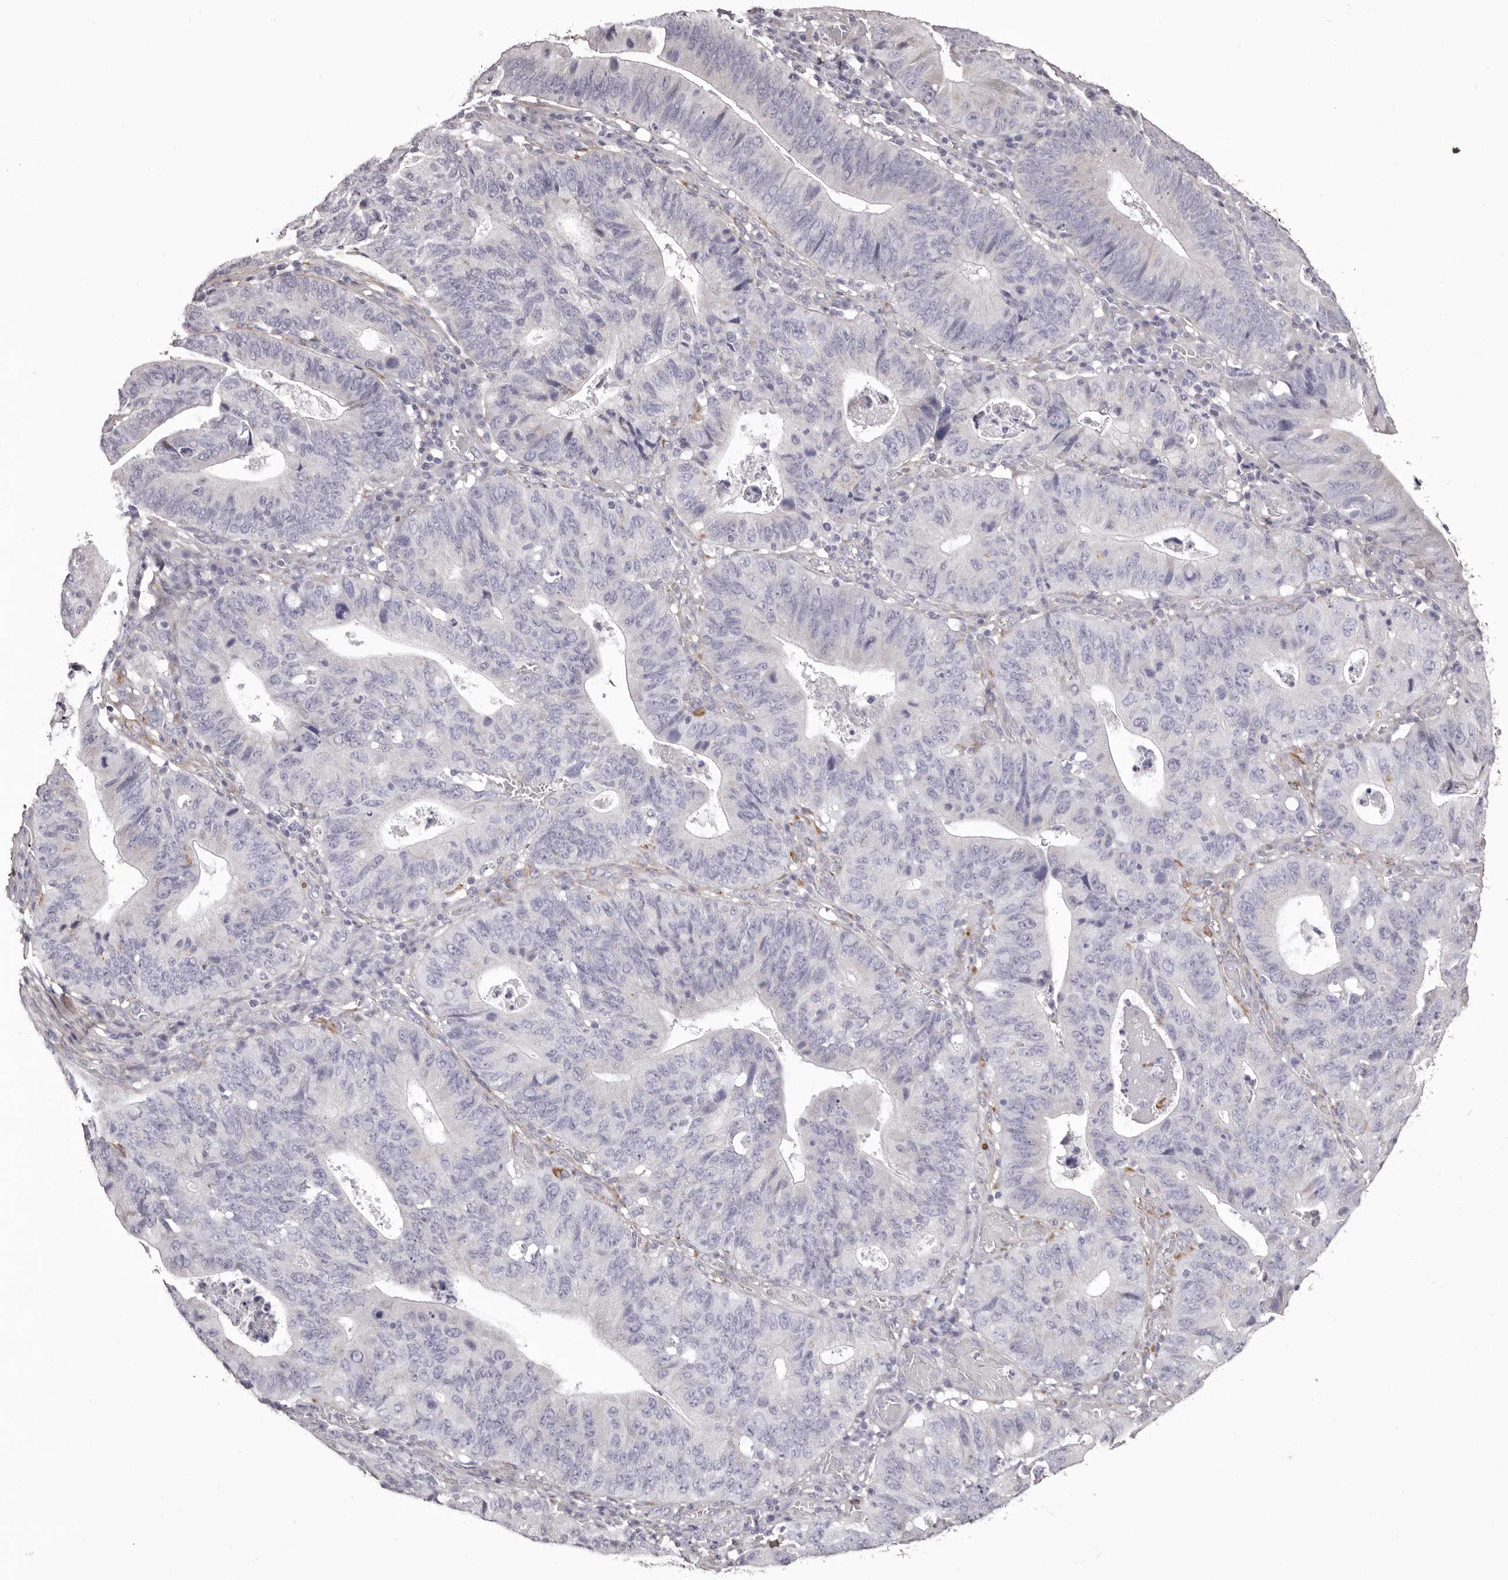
{"staining": {"intensity": "negative", "quantity": "none", "location": "none"}, "tissue": "stomach cancer", "cell_type": "Tumor cells", "image_type": "cancer", "snomed": [{"axis": "morphology", "description": "Adenocarcinoma, NOS"}, {"axis": "topography", "description": "Stomach"}], "caption": "Tumor cells are negative for protein expression in human stomach cancer (adenocarcinoma).", "gene": "COL6A1", "patient": {"sex": "male", "age": 59}}